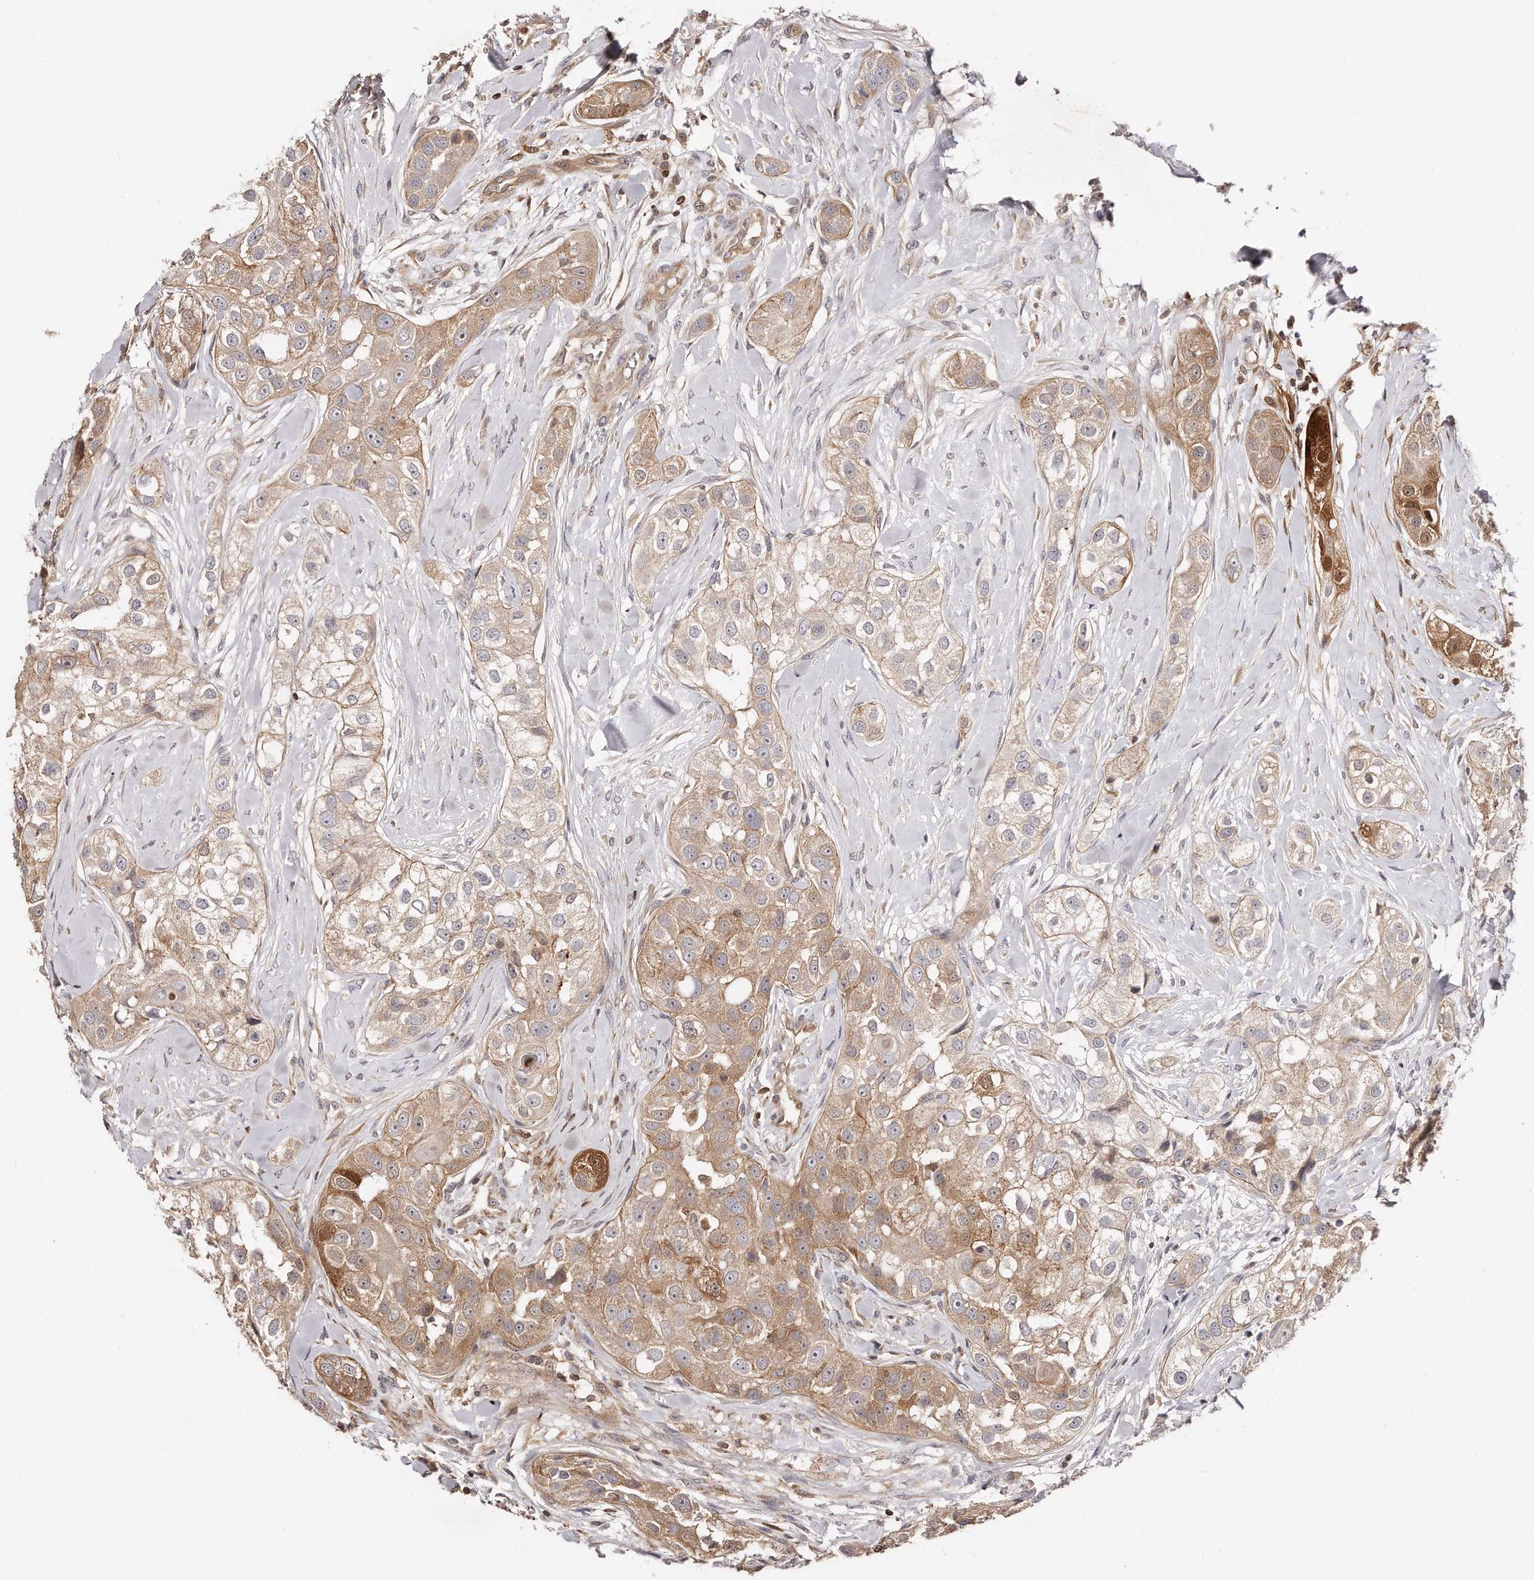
{"staining": {"intensity": "moderate", "quantity": "25%-75%", "location": "cytoplasmic/membranous"}, "tissue": "head and neck cancer", "cell_type": "Tumor cells", "image_type": "cancer", "snomed": [{"axis": "morphology", "description": "Normal tissue, NOS"}, {"axis": "morphology", "description": "Squamous cell carcinoma, NOS"}, {"axis": "topography", "description": "Skeletal muscle"}, {"axis": "topography", "description": "Head-Neck"}], "caption": "Head and neck cancer (squamous cell carcinoma) tissue displays moderate cytoplasmic/membranous positivity in about 25%-75% of tumor cells, visualized by immunohistochemistry. (DAB IHC with brightfield microscopy, high magnification).", "gene": "GBP4", "patient": {"sex": "male", "age": 51}}